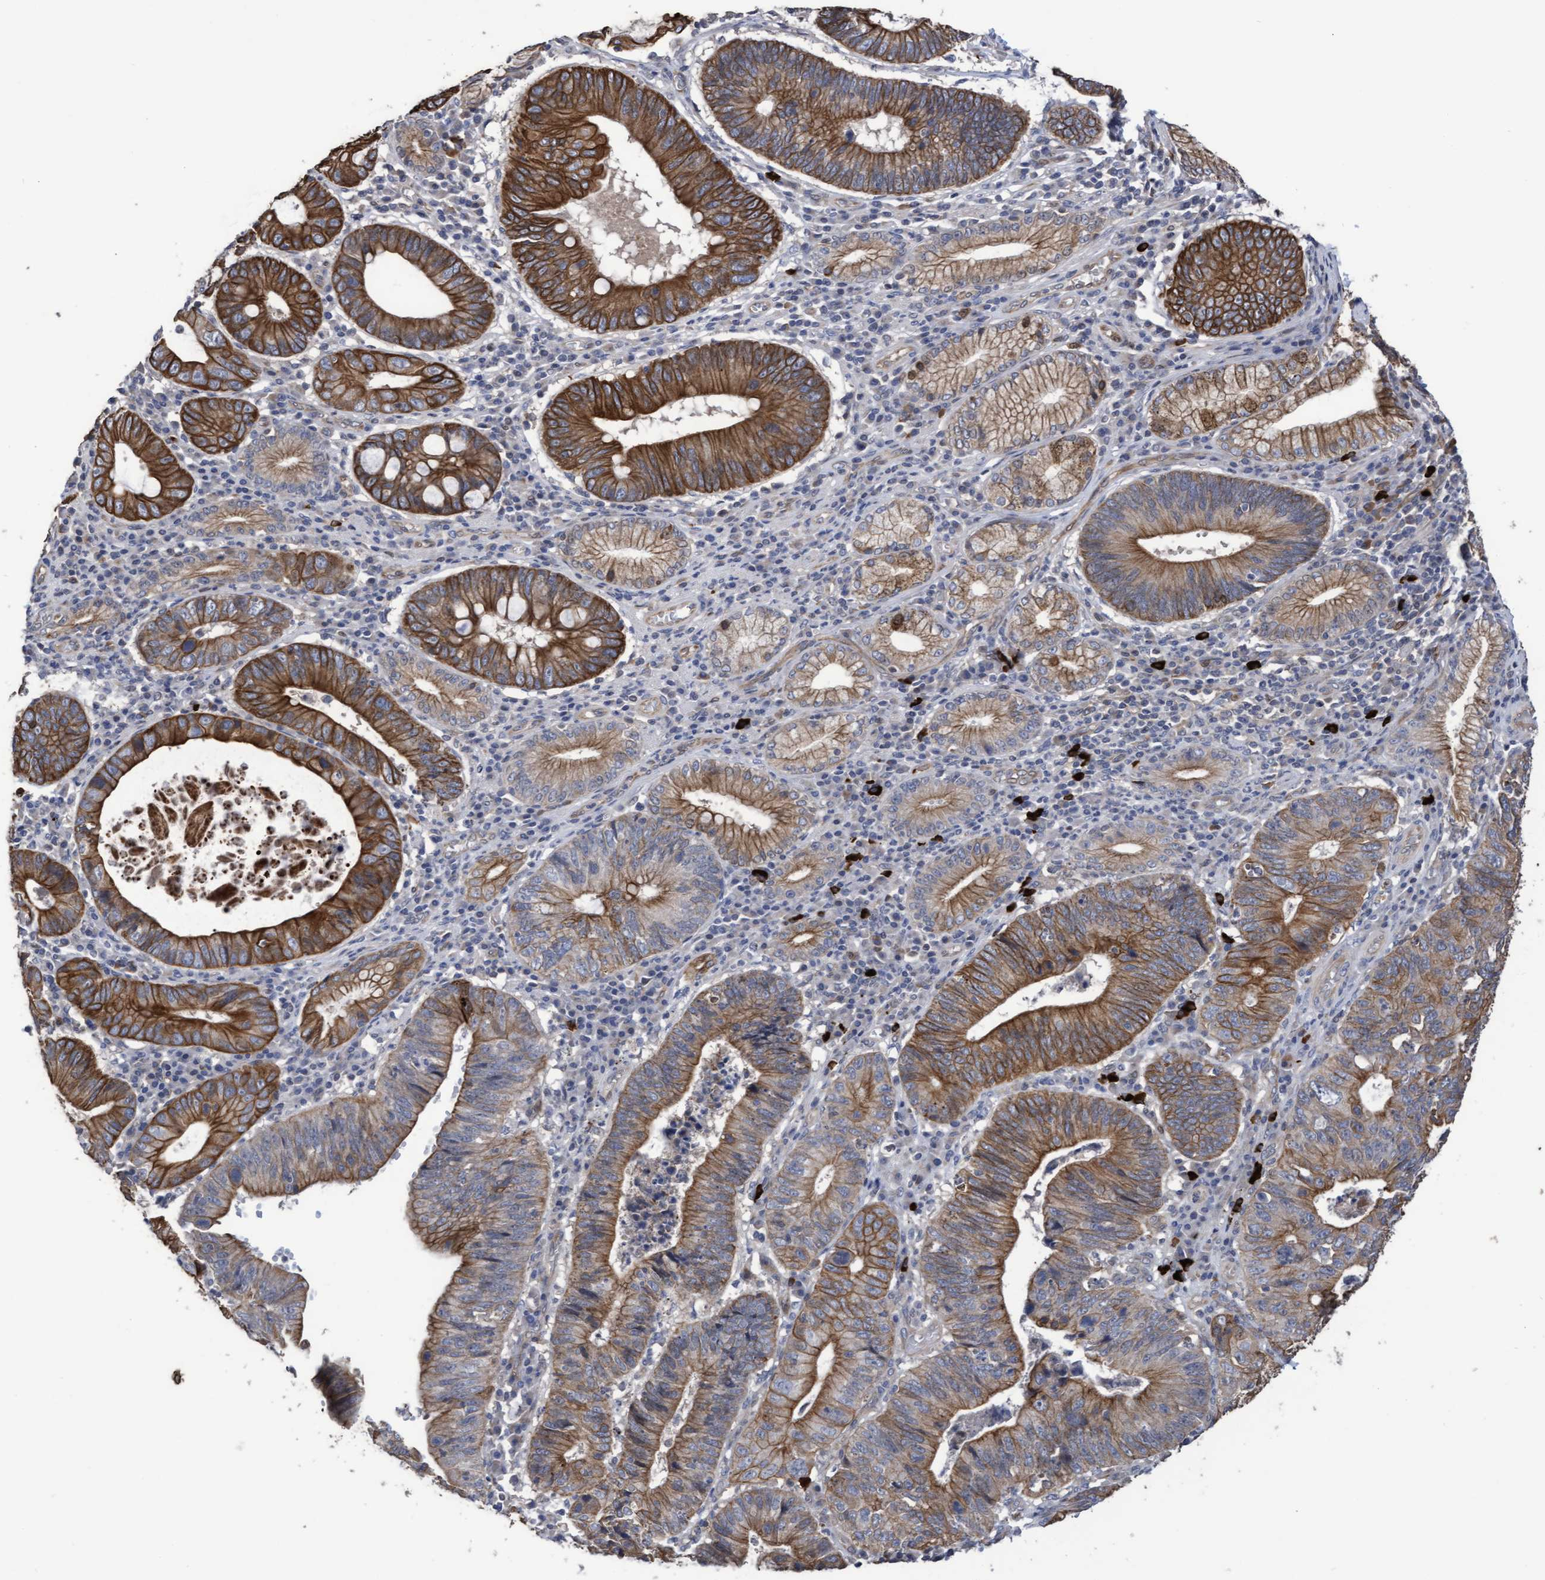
{"staining": {"intensity": "moderate", "quantity": ">75%", "location": "cytoplasmic/membranous"}, "tissue": "stomach cancer", "cell_type": "Tumor cells", "image_type": "cancer", "snomed": [{"axis": "morphology", "description": "Adenocarcinoma, NOS"}, {"axis": "topography", "description": "Stomach"}], "caption": "Stomach cancer was stained to show a protein in brown. There is medium levels of moderate cytoplasmic/membranous expression in about >75% of tumor cells. (DAB = brown stain, brightfield microscopy at high magnification).", "gene": "KRT24", "patient": {"sex": "male", "age": 59}}